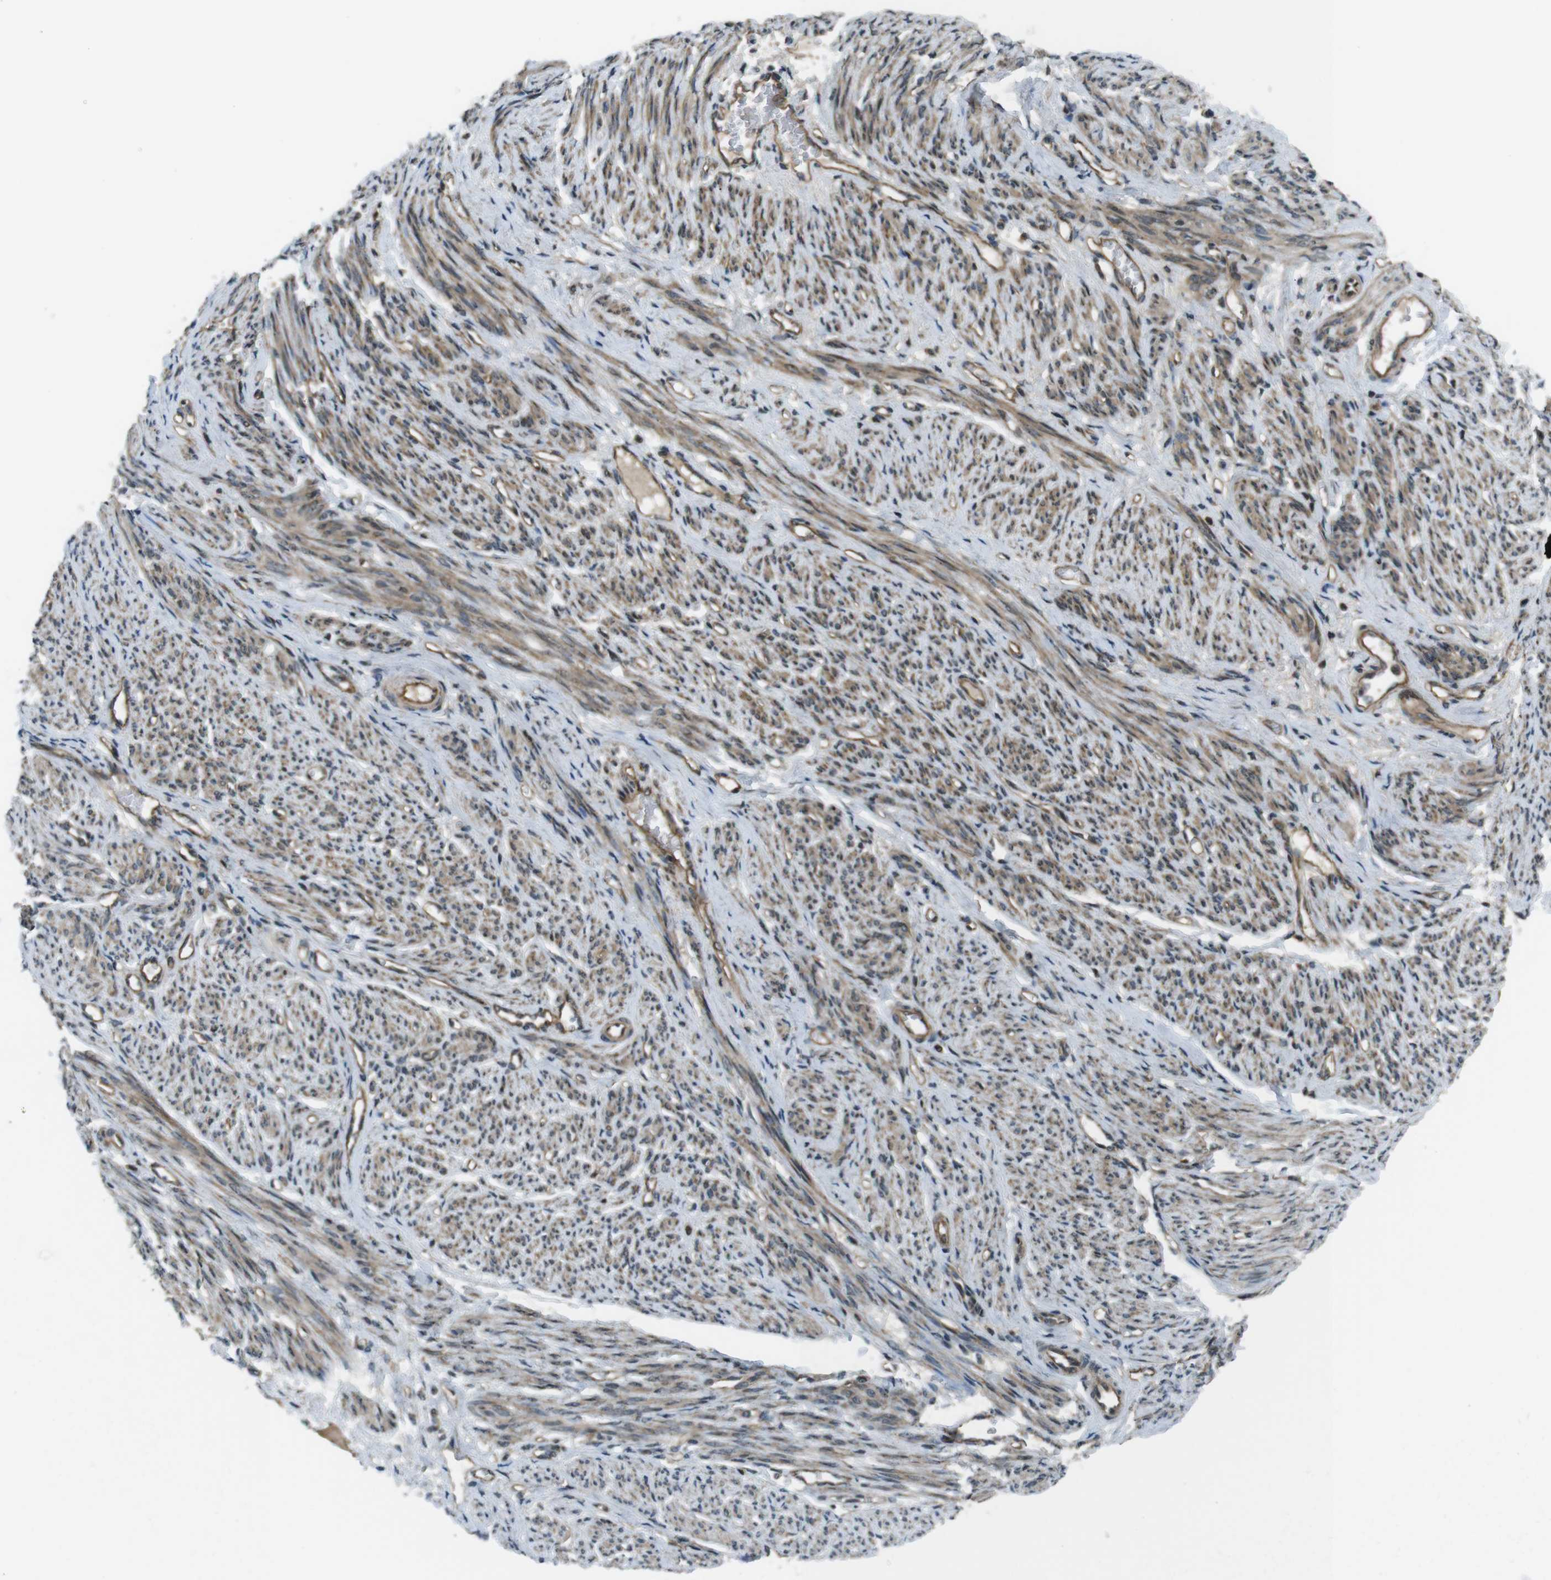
{"staining": {"intensity": "weak", "quantity": ">75%", "location": "cytoplasmic/membranous"}, "tissue": "smooth muscle", "cell_type": "Smooth muscle cells", "image_type": "normal", "snomed": [{"axis": "morphology", "description": "Normal tissue, NOS"}, {"axis": "topography", "description": "Smooth muscle"}], "caption": "Protein expression analysis of normal human smooth muscle reveals weak cytoplasmic/membranous staining in about >75% of smooth muscle cells. (DAB IHC, brown staining for protein, blue staining for nuclei).", "gene": "TIAM2", "patient": {"sex": "female", "age": 65}}